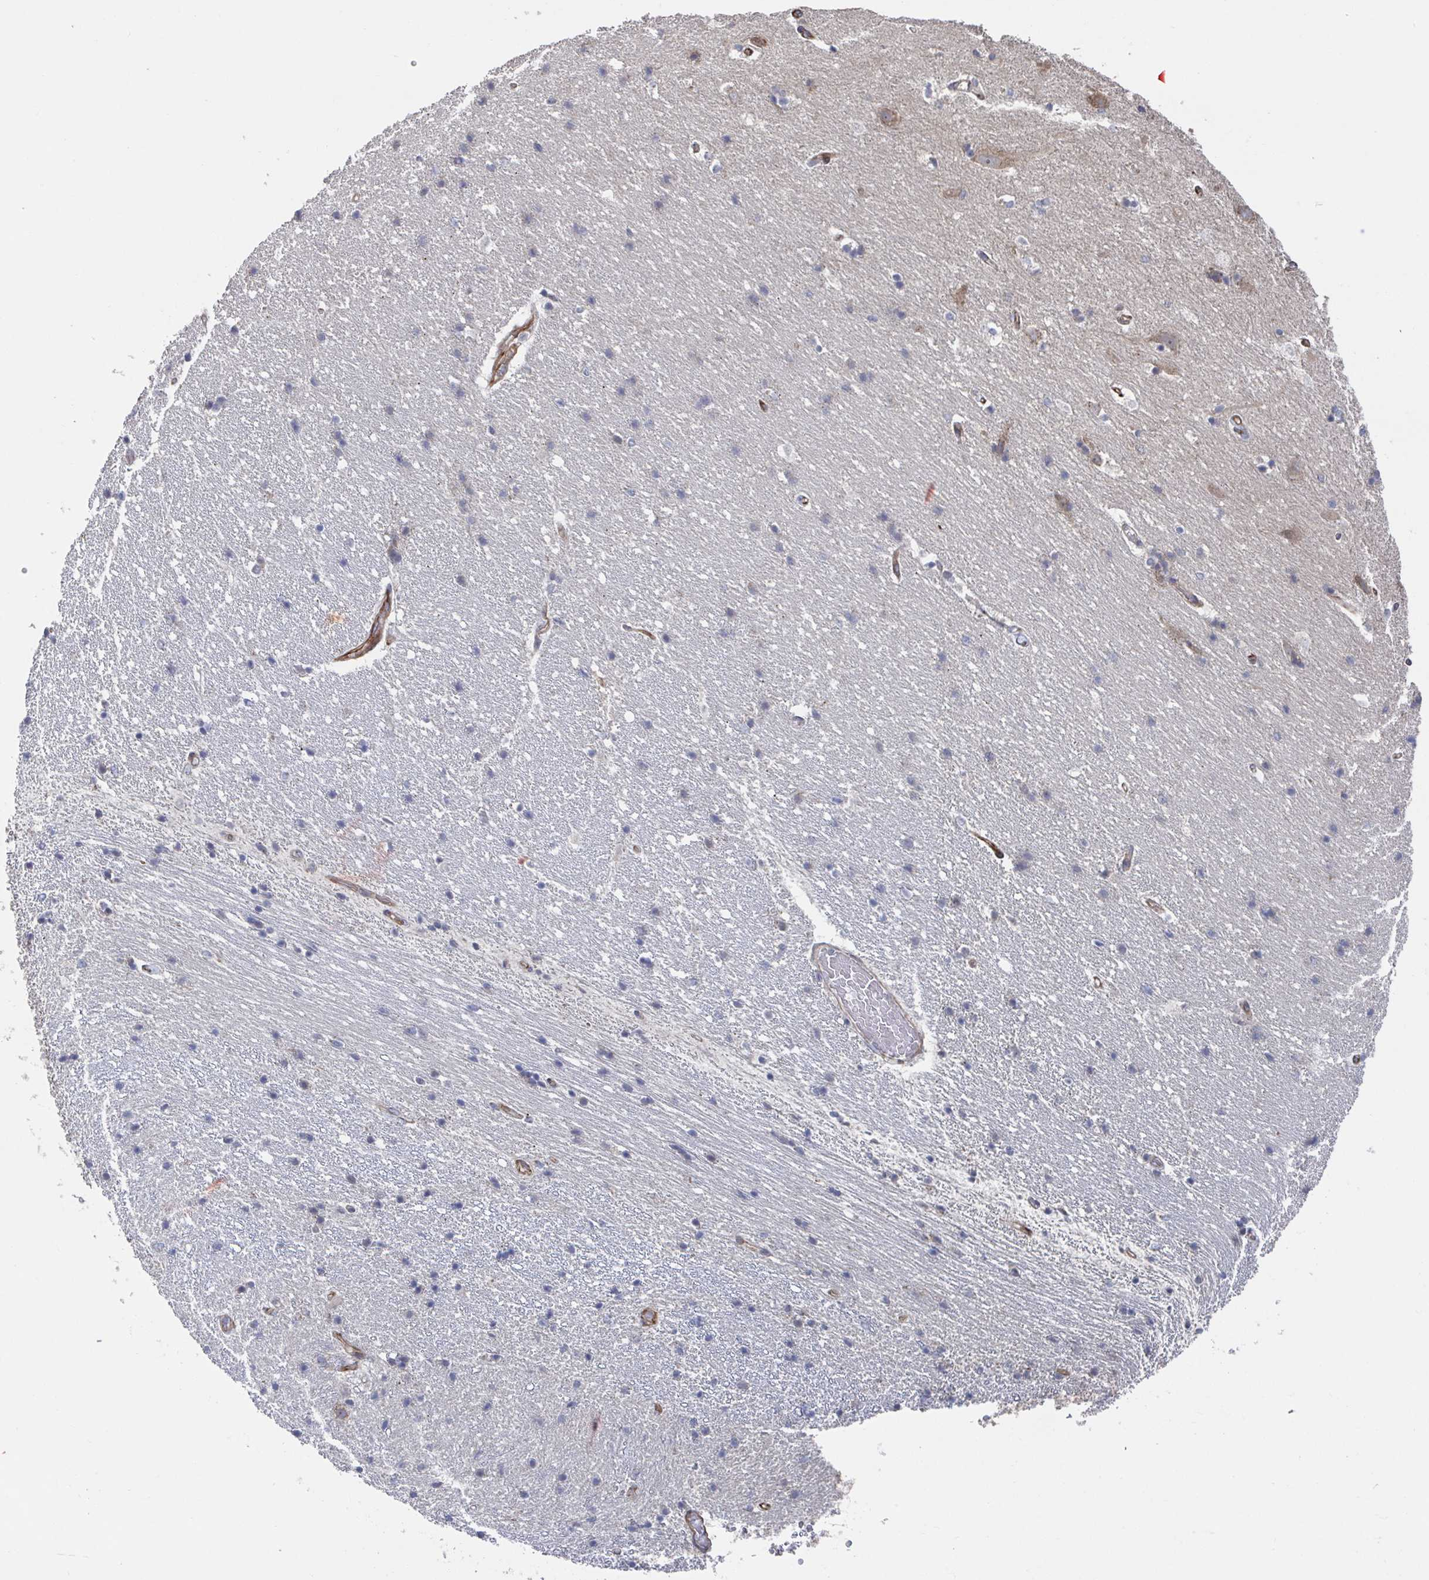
{"staining": {"intensity": "negative", "quantity": "none", "location": "none"}, "tissue": "hippocampus", "cell_type": "Glial cells", "image_type": "normal", "snomed": [{"axis": "morphology", "description": "Normal tissue, NOS"}, {"axis": "topography", "description": "Hippocampus"}], "caption": "An image of human hippocampus is negative for staining in glial cells. (DAB (3,3'-diaminobenzidine) immunohistochemistry visualized using brightfield microscopy, high magnification).", "gene": "DVL3", "patient": {"sex": "male", "age": 63}}